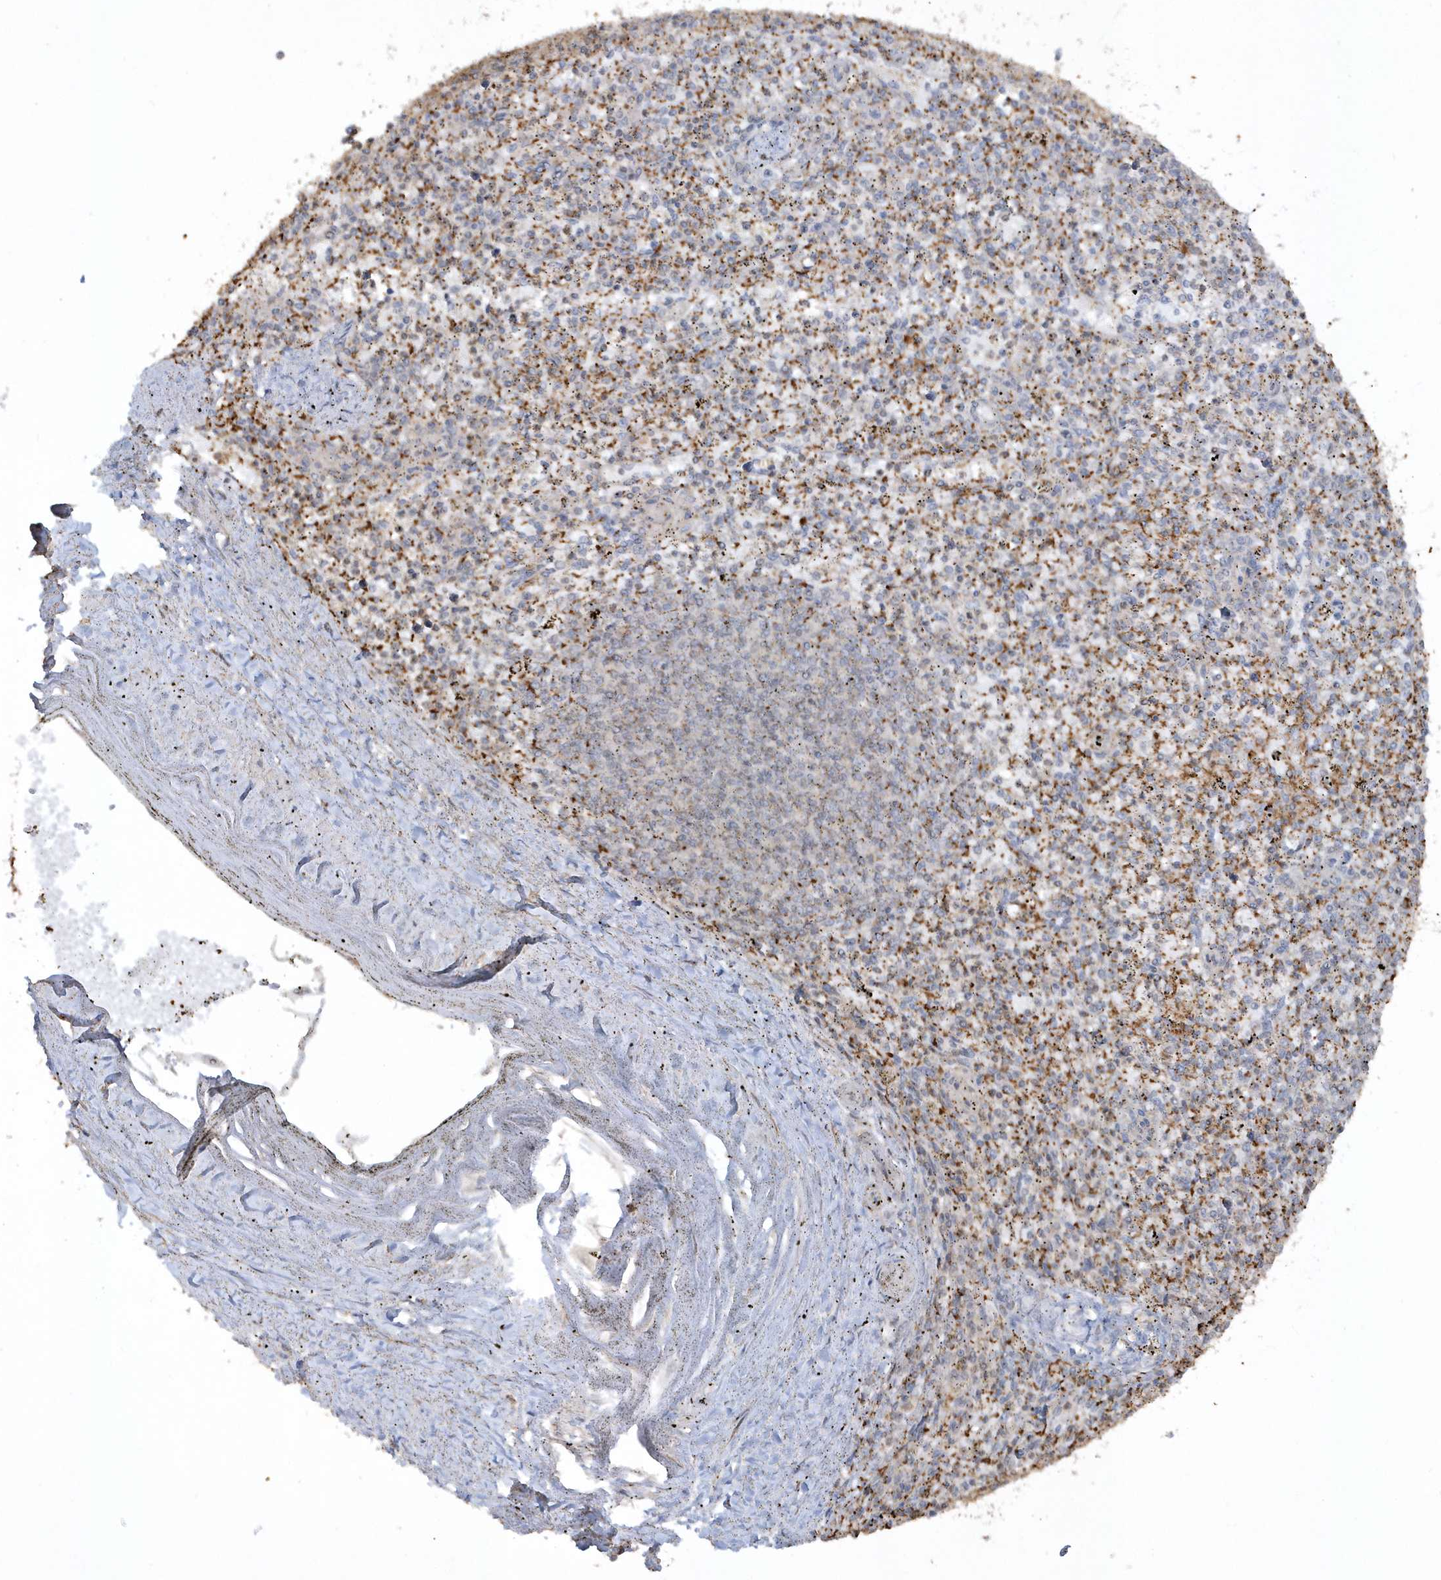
{"staining": {"intensity": "moderate", "quantity": "<25%", "location": "cytoplasmic/membranous"}, "tissue": "spleen", "cell_type": "Cells in red pulp", "image_type": "normal", "snomed": [{"axis": "morphology", "description": "Normal tissue, NOS"}, {"axis": "topography", "description": "Spleen"}], "caption": "Spleen stained with DAB immunohistochemistry (IHC) shows low levels of moderate cytoplasmic/membranous positivity in approximately <25% of cells in red pulp. The protein is shown in brown color, while the nuclei are stained blue.", "gene": "BSN", "patient": {"sex": "male", "age": 72}}